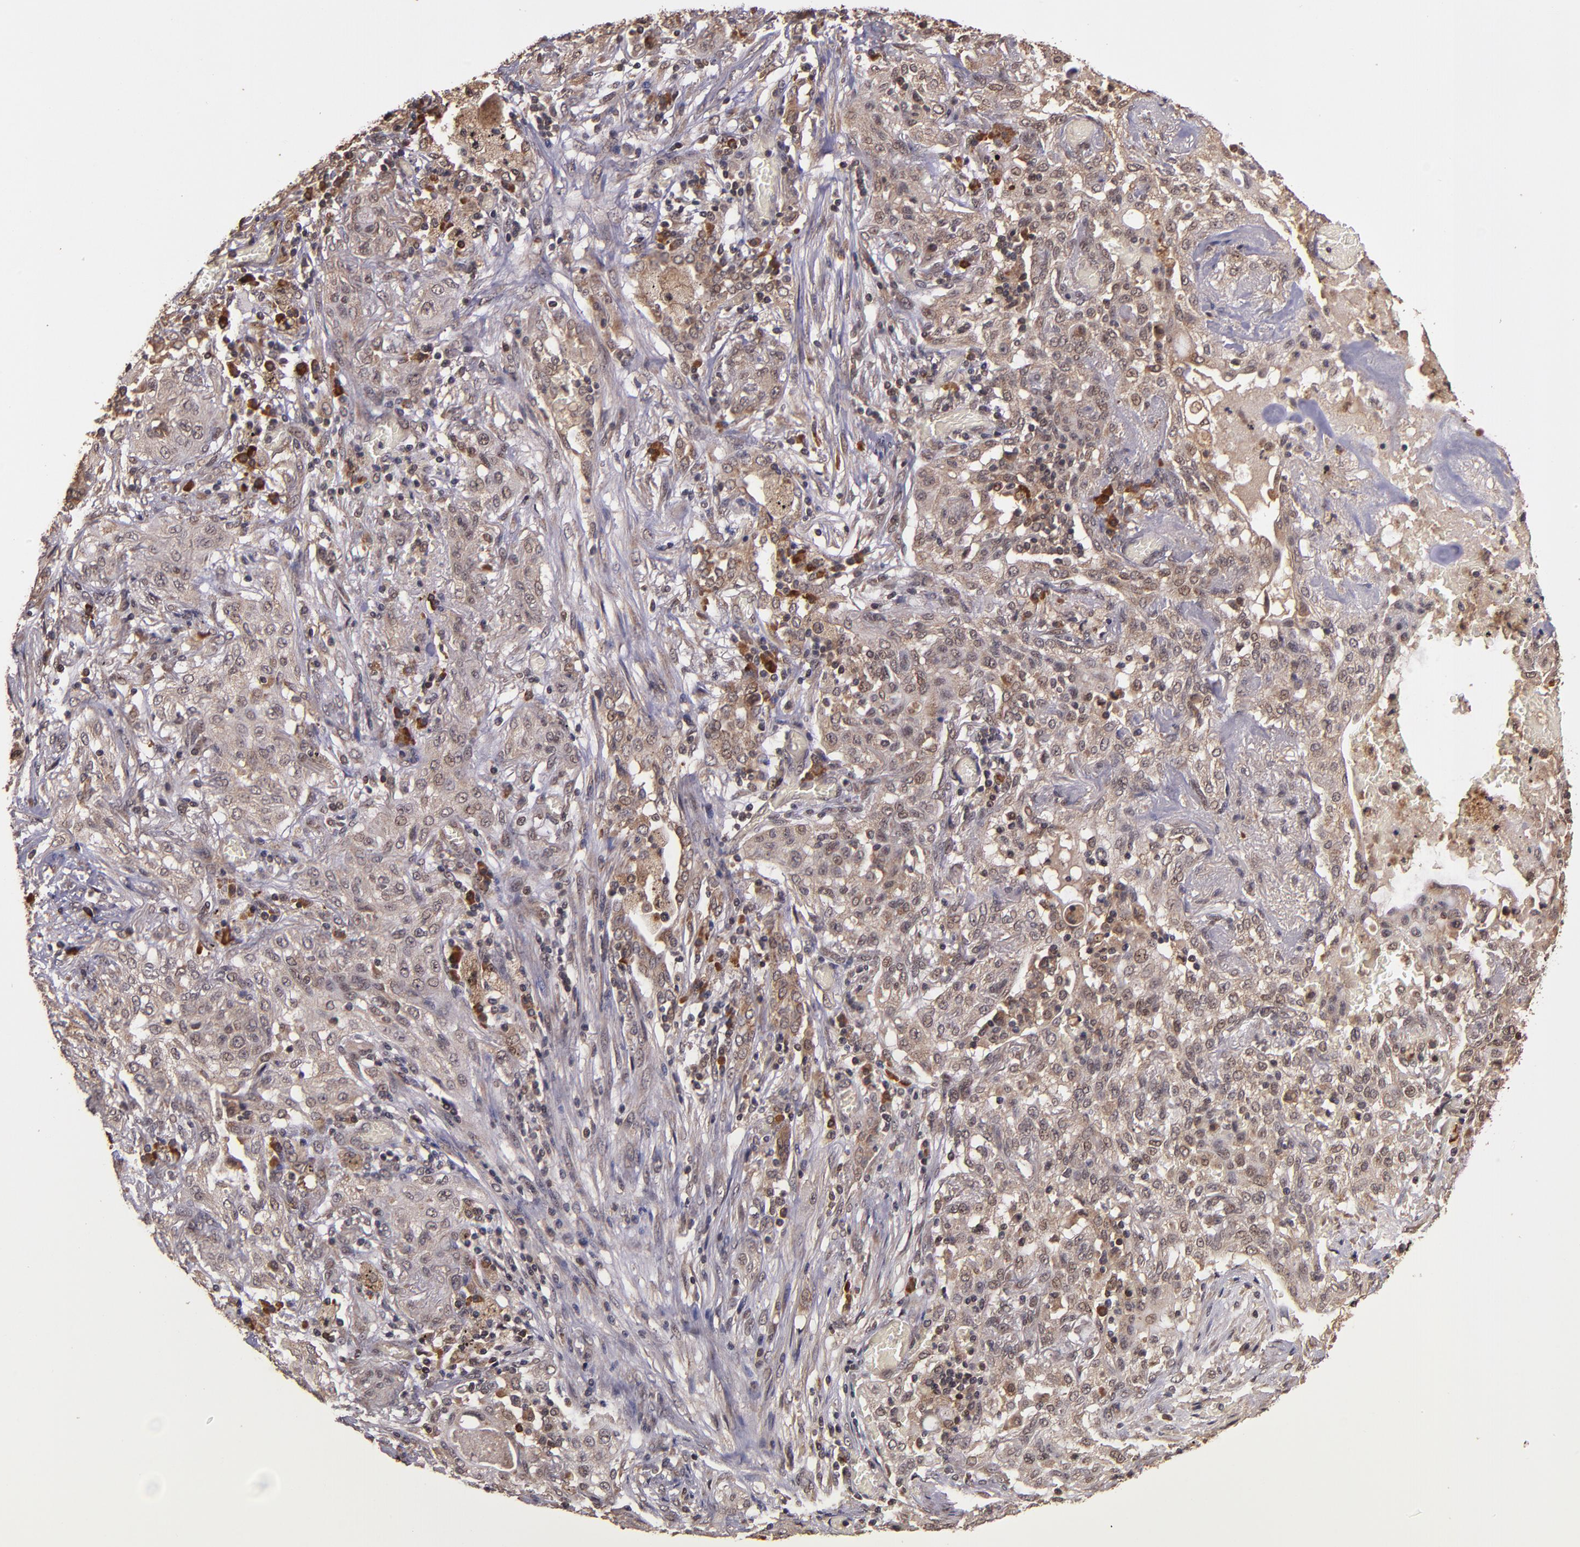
{"staining": {"intensity": "weak", "quantity": ">75%", "location": "cytoplasmic/membranous"}, "tissue": "lung cancer", "cell_type": "Tumor cells", "image_type": "cancer", "snomed": [{"axis": "morphology", "description": "Squamous cell carcinoma, NOS"}, {"axis": "topography", "description": "Lung"}], "caption": "A low amount of weak cytoplasmic/membranous expression is identified in about >75% of tumor cells in lung cancer (squamous cell carcinoma) tissue.", "gene": "RIOK3", "patient": {"sex": "female", "age": 47}}